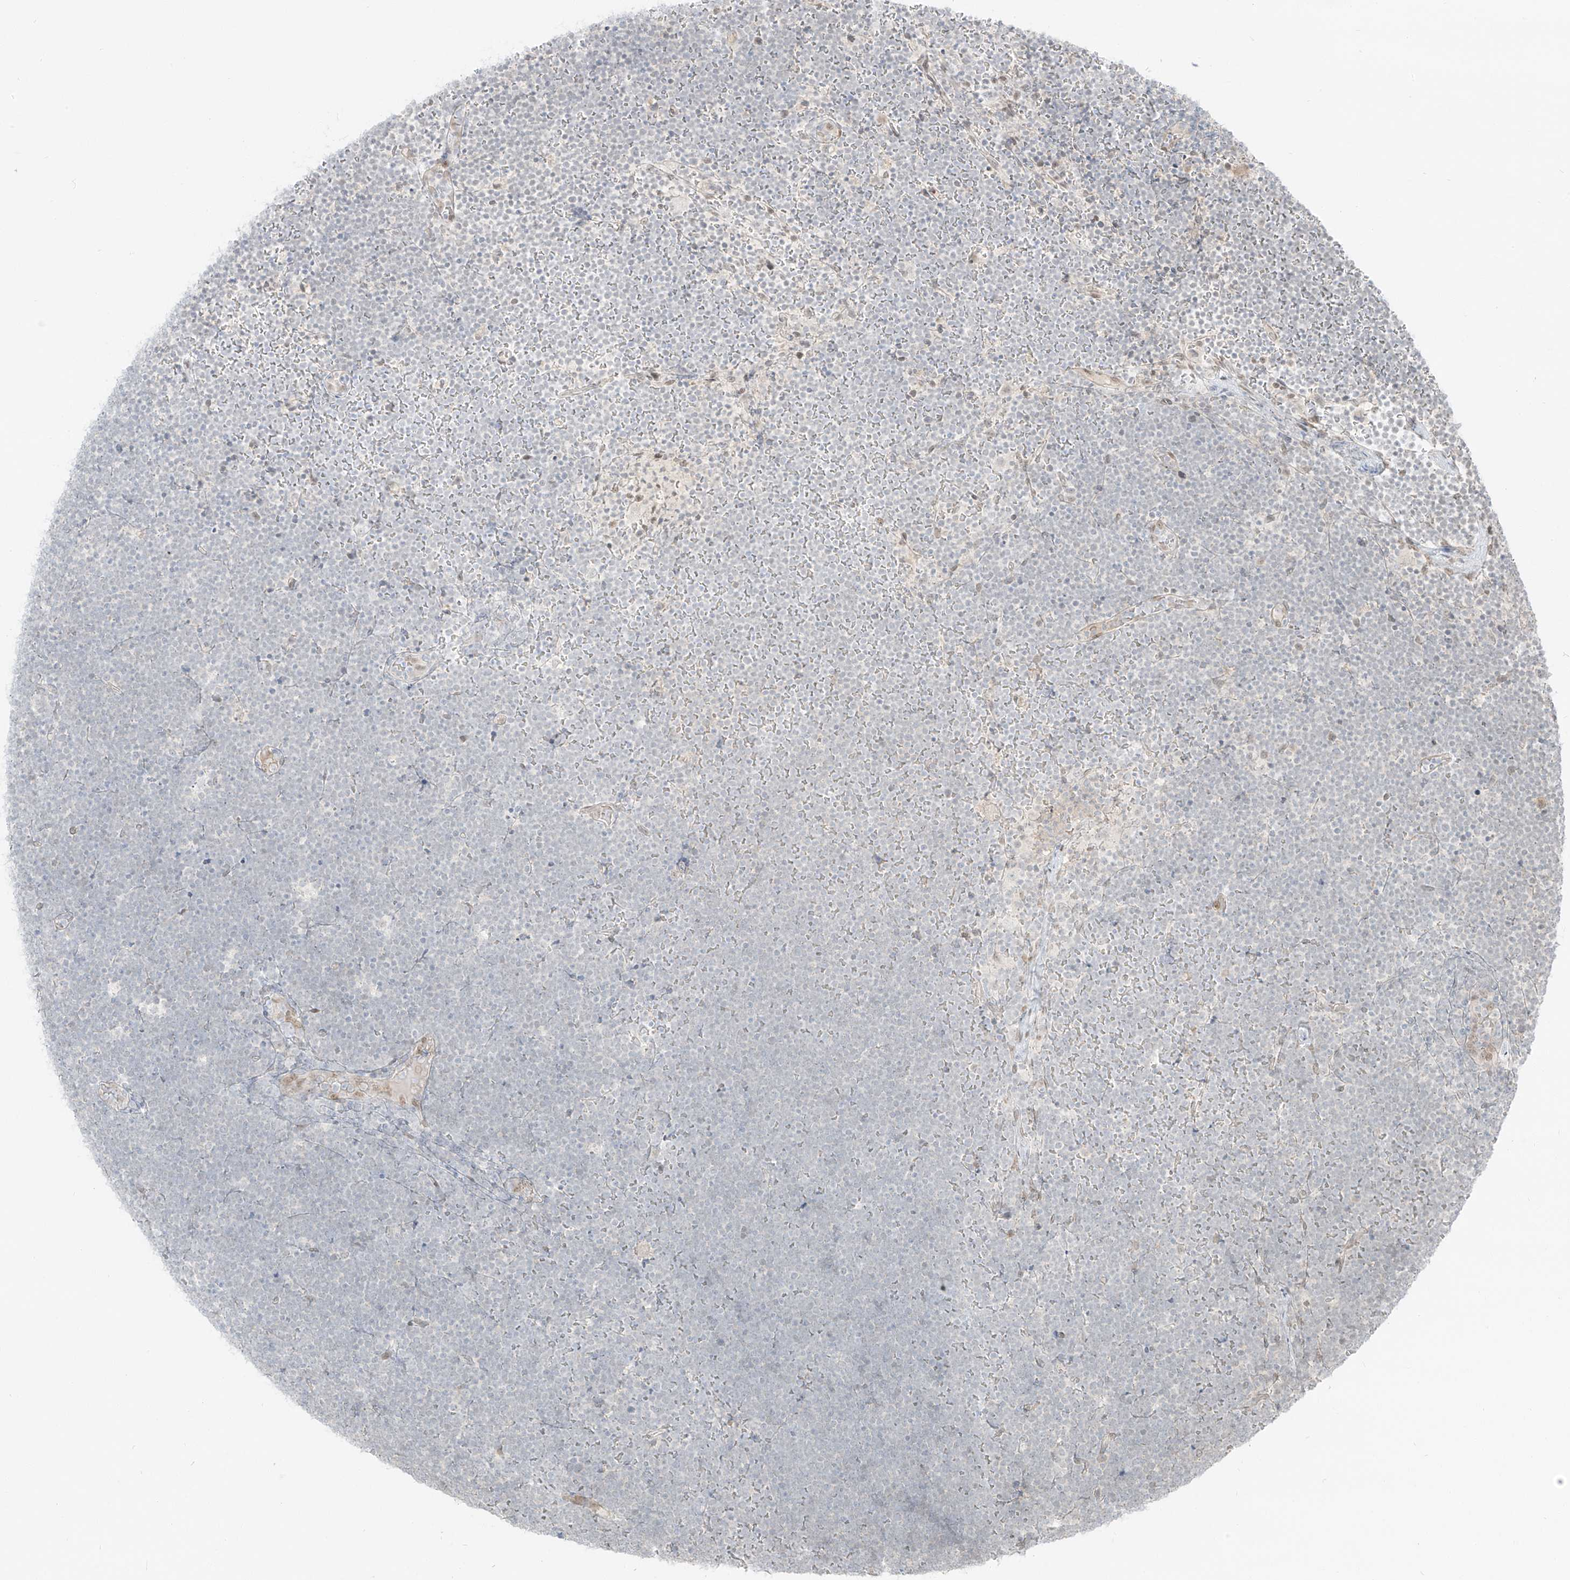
{"staining": {"intensity": "negative", "quantity": "none", "location": "none"}, "tissue": "lymphoma", "cell_type": "Tumor cells", "image_type": "cancer", "snomed": [{"axis": "morphology", "description": "Malignant lymphoma, non-Hodgkin's type, High grade"}, {"axis": "topography", "description": "Lymph node"}], "caption": "There is no significant positivity in tumor cells of lymphoma.", "gene": "ZNF774", "patient": {"sex": "male", "age": 13}}